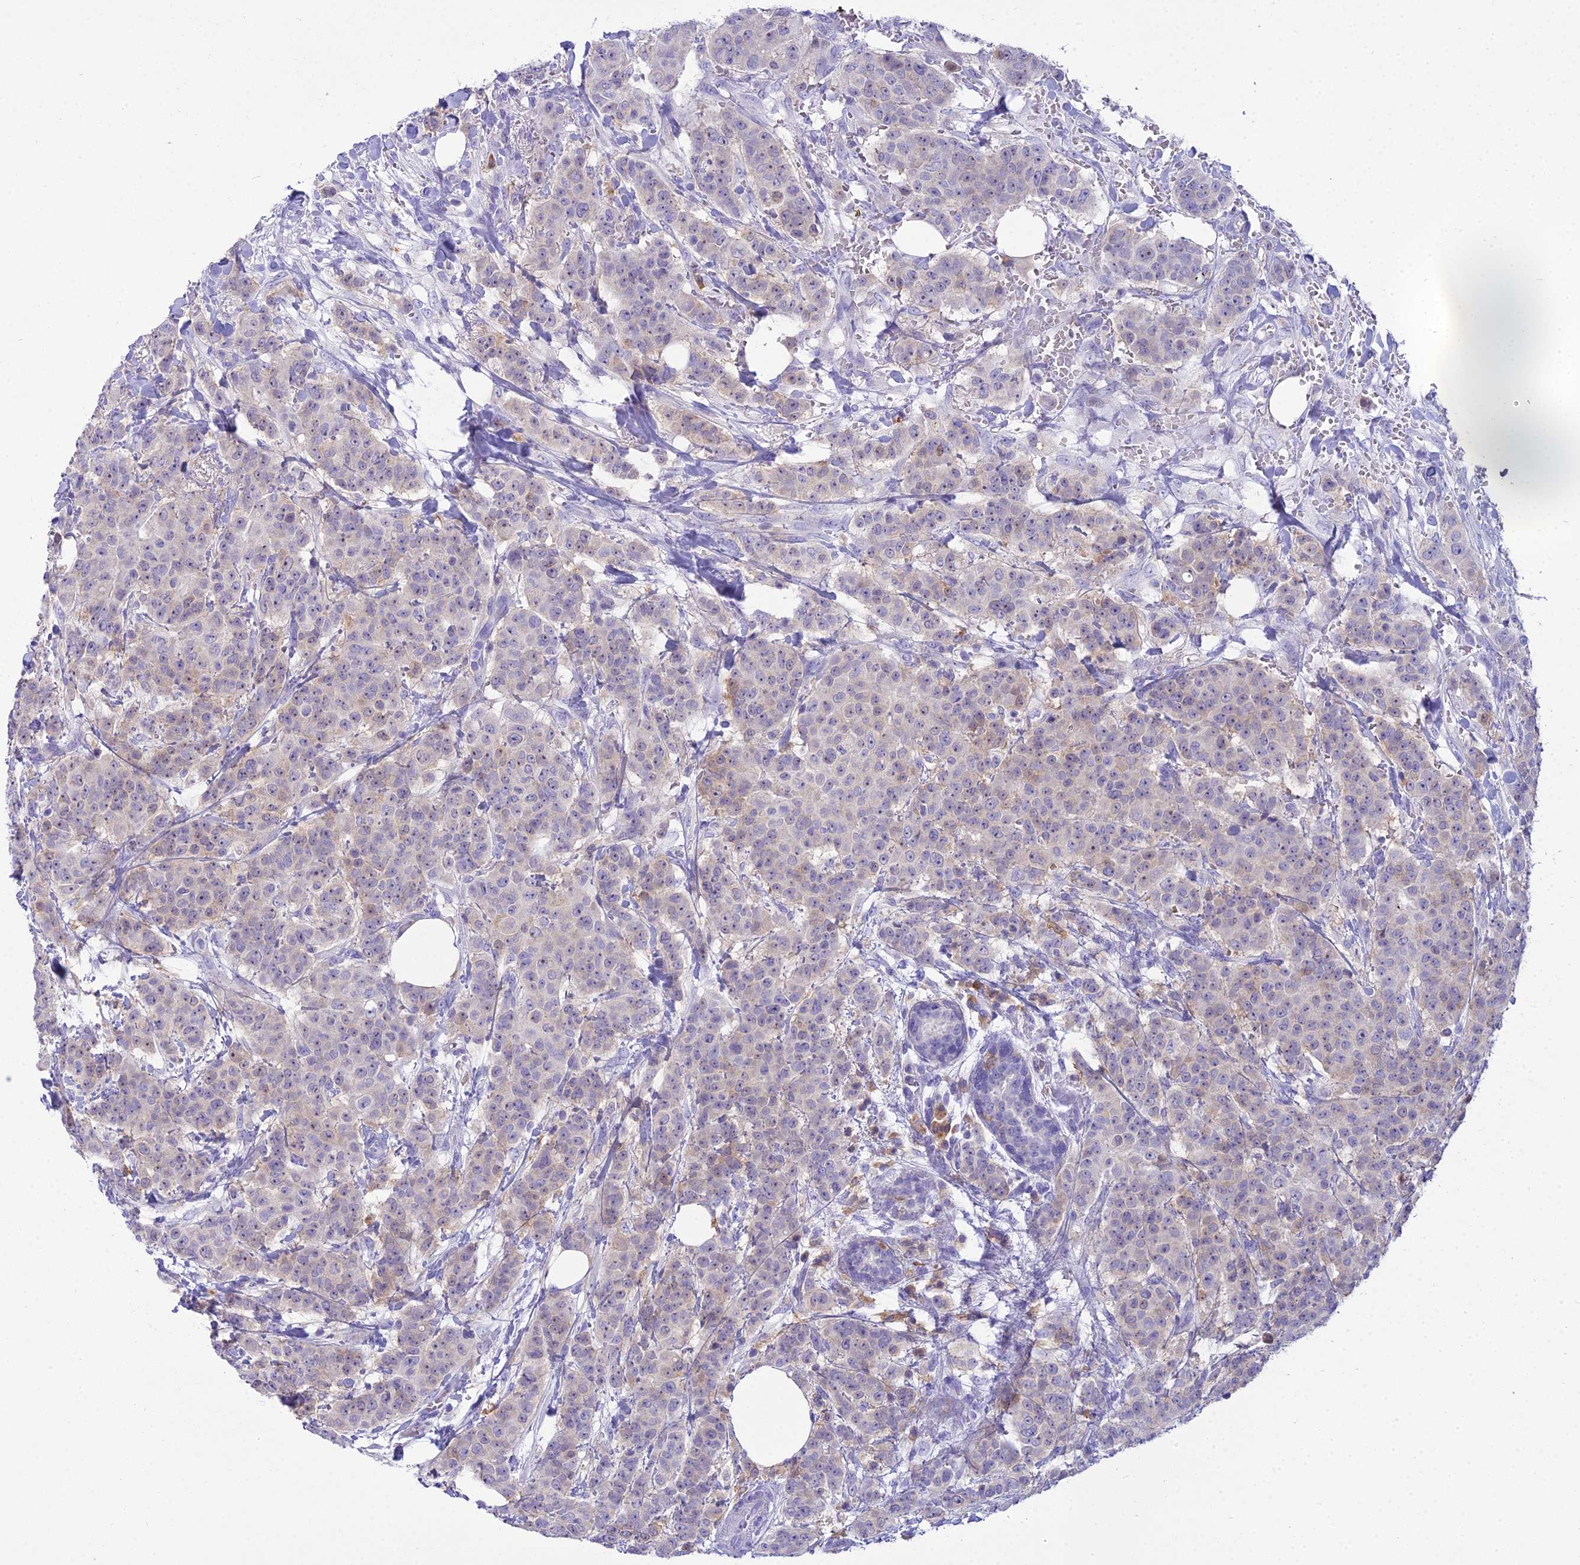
{"staining": {"intensity": "weak", "quantity": "<25%", "location": "cytoplasmic/membranous"}, "tissue": "breast cancer", "cell_type": "Tumor cells", "image_type": "cancer", "snomed": [{"axis": "morphology", "description": "Duct carcinoma"}, {"axis": "topography", "description": "Breast"}], "caption": "Immunohistochemistry (IHC) photomicrograph of human intraductal carcinoma (breast) stained for a protein (brown), which displays no positivity in tumor cells.", "gene": "BLNK", "patient": {"sex": "female", "age": 40}}